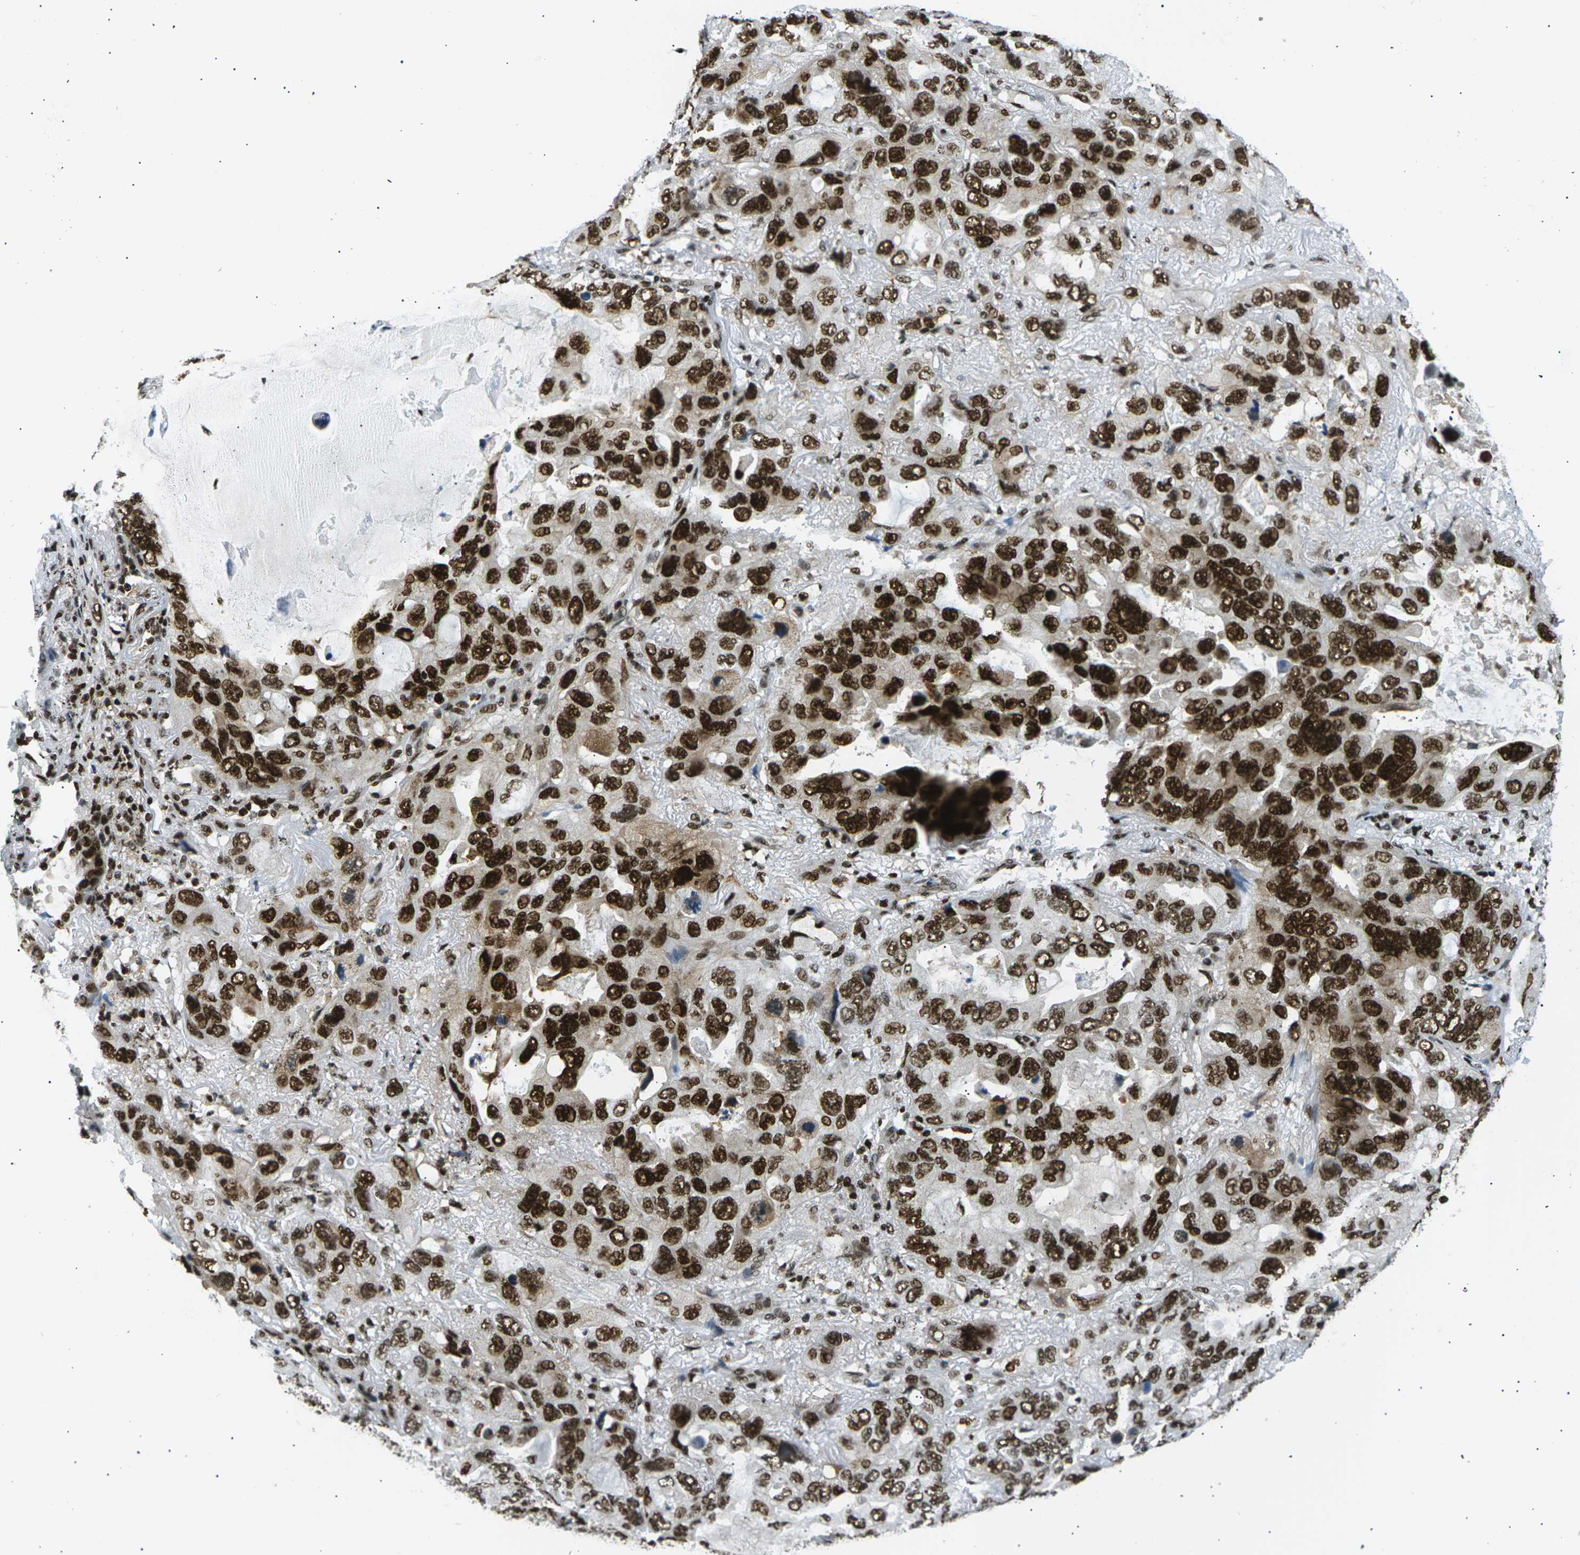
{"staining": {"intensity": "strong", "quantity": ">75%", "location": "nuclear"}, "tissue": "lung cancer", "cell_type": "Tumor cells", "image_type": "cancer", "snomed": [{"axis": "morphology", "description": "Squamous cell carcinoma, NOS"}, {"axis": "topography", "description": "Lung"}], "caption": "Brown immunohistochemical staining in human lung squamous cell carcinoma reveals strong nuclear positivity in approximately >75% of tumor cells. The protein is stained brown, and the nuclei are stained in blue (DAB IHC with brightfield microscopy, high magnification).", "gene": "RPA2", "patient": {"sex": "female", "age": 73}}